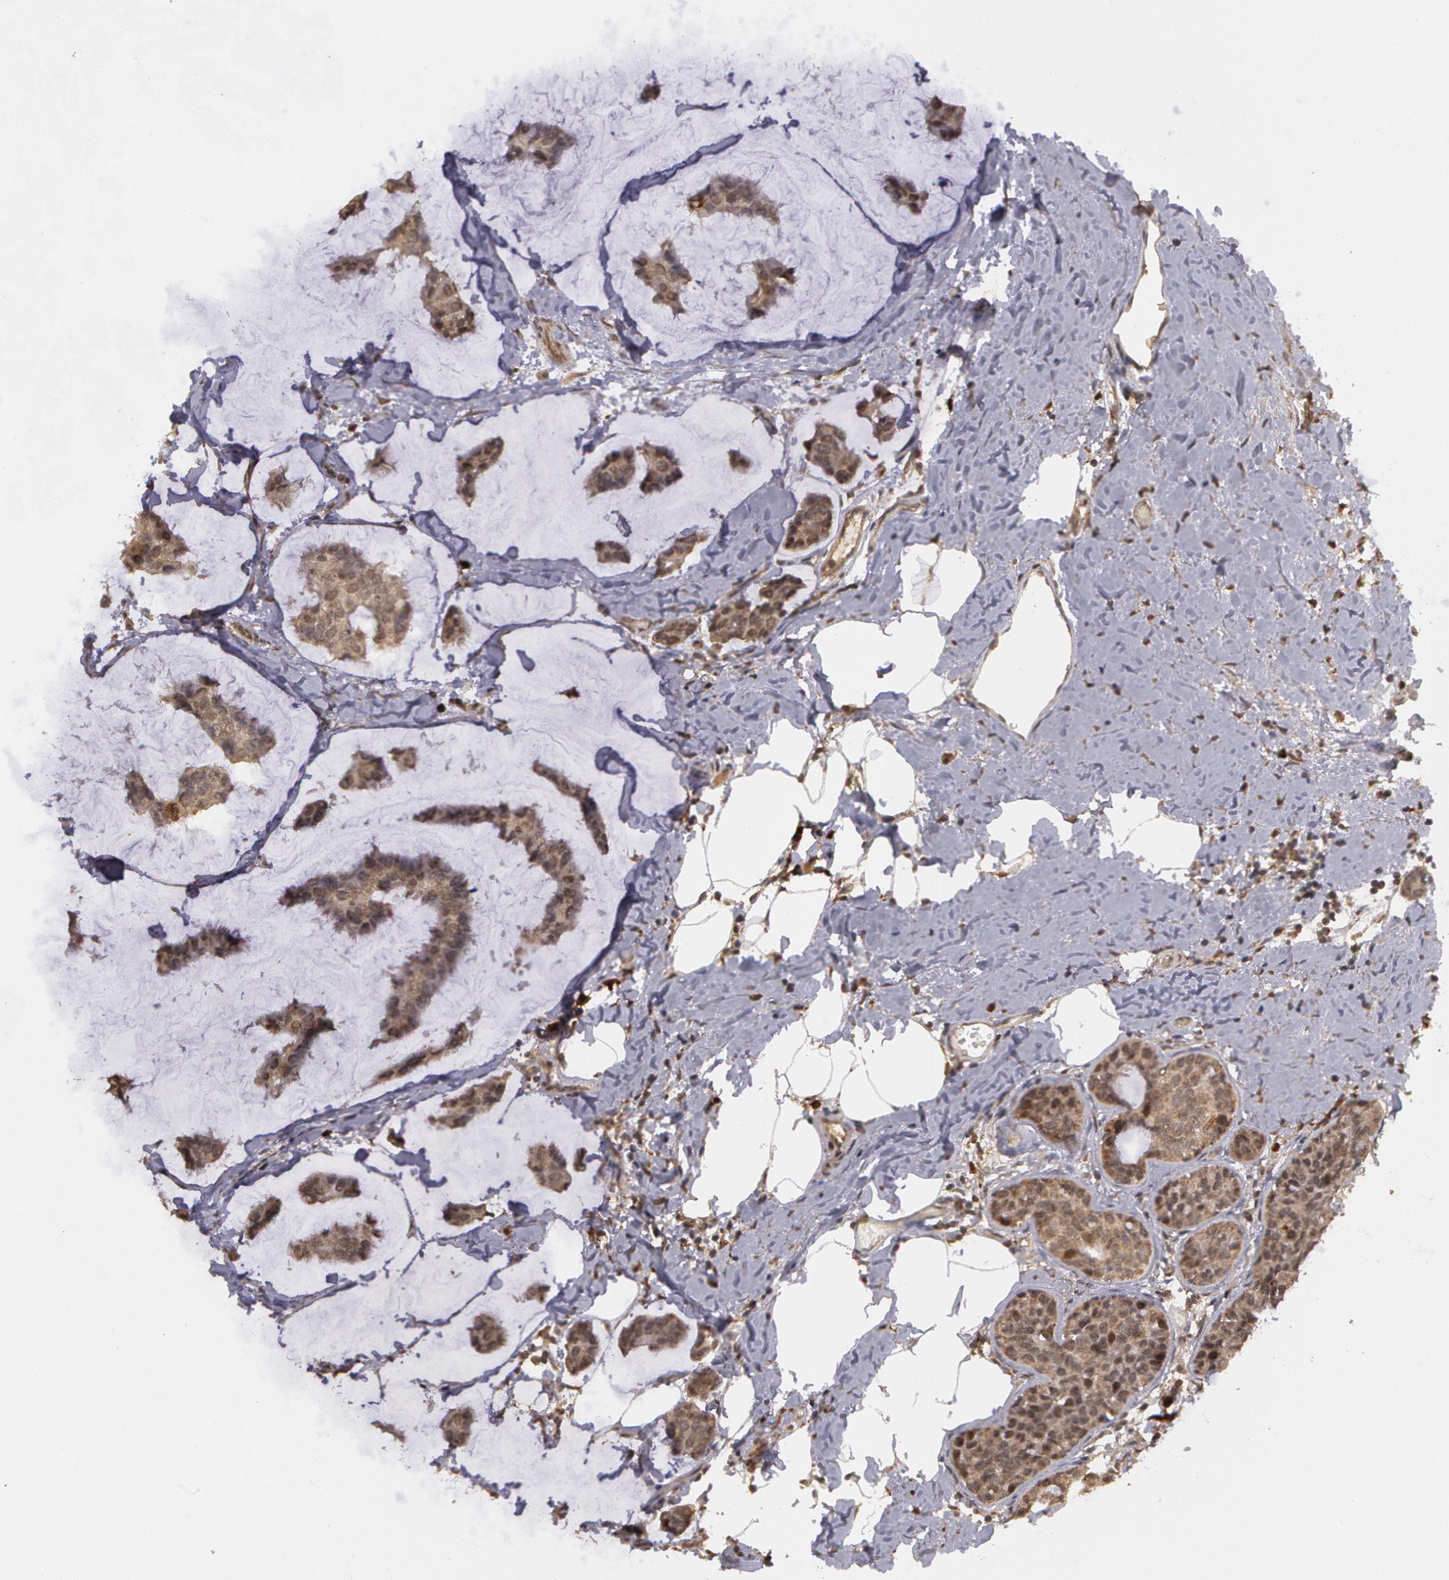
{"staining": {"intensity": "moderate", "quantity": ">75%", "location": "cytoplasmic/membranous"}, "tissue": "breast cancer", "cell_type": "Tumor cells", "image_type": "cancer", "snomed": [{"axis": "morphology", "description": "Normal tissue, NOS"}, {"axis": "morphology", "description": "Duct carcinoma"}, {"axis": "topography", "description": "Breast"}], "caption": "Immunohistochemical staining of human breast invasive ductal carcinoma demonstrates moderate cytoplasmic/membranous protein positivity in about >75% of tumor cells.", "gene": "GLIS1", "patient": {"sex": "female", "age": 50}}